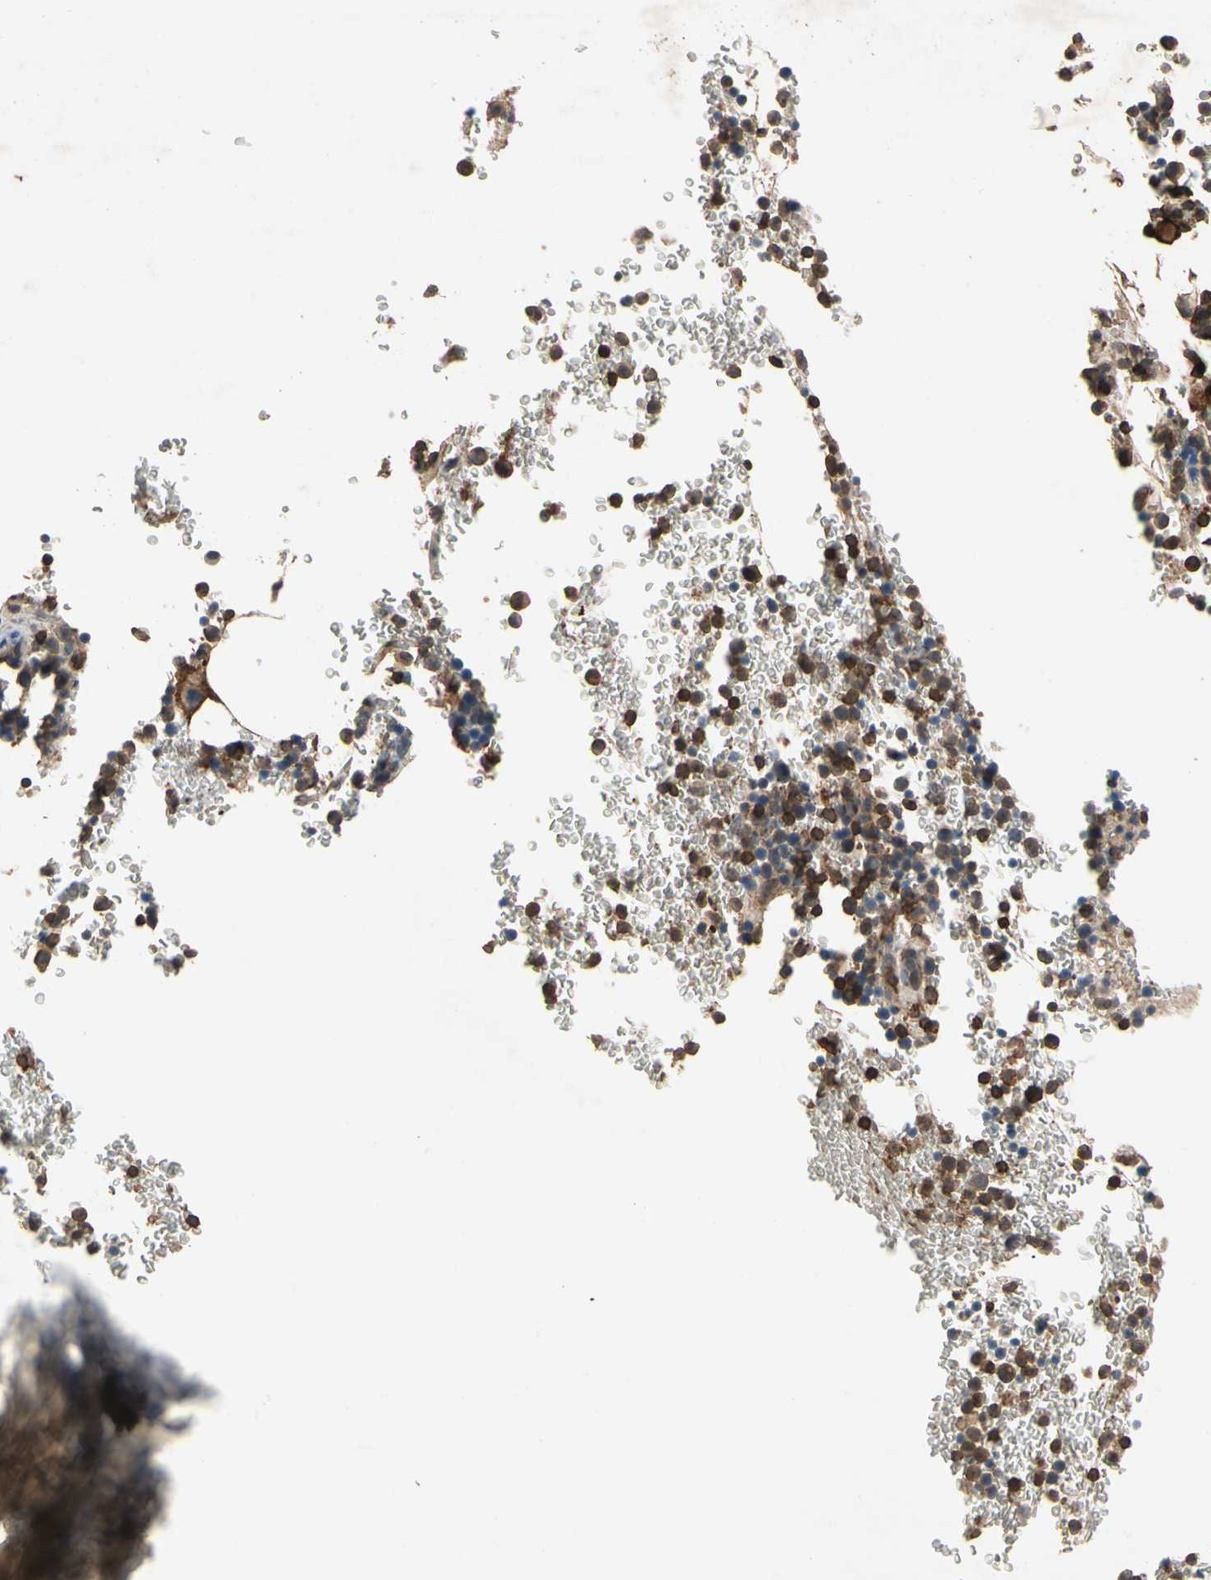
{"staining": {"intensity": "strong", "quantity": "25%-75%", "location": "cytoplasmic/membranous"}, "tissue": "bone marrow", "cell_type": "Hematopoietic cells", "image_type": "normal", "snomed": [{"axis": "morphology", "description": "Normal tissue, NOS"}, {"axis": "topography", "description": "Bone marrow"}], "caption": "The micrograph exhibits immunohistochemical staining of benign bone marrow. There is strong cytoplasmic/membranous expression is seen in approximately 25%-75% of hematopoietic cells.", "gene": "MAP3K10", "patient": {"sex": "female", "age": 73}}